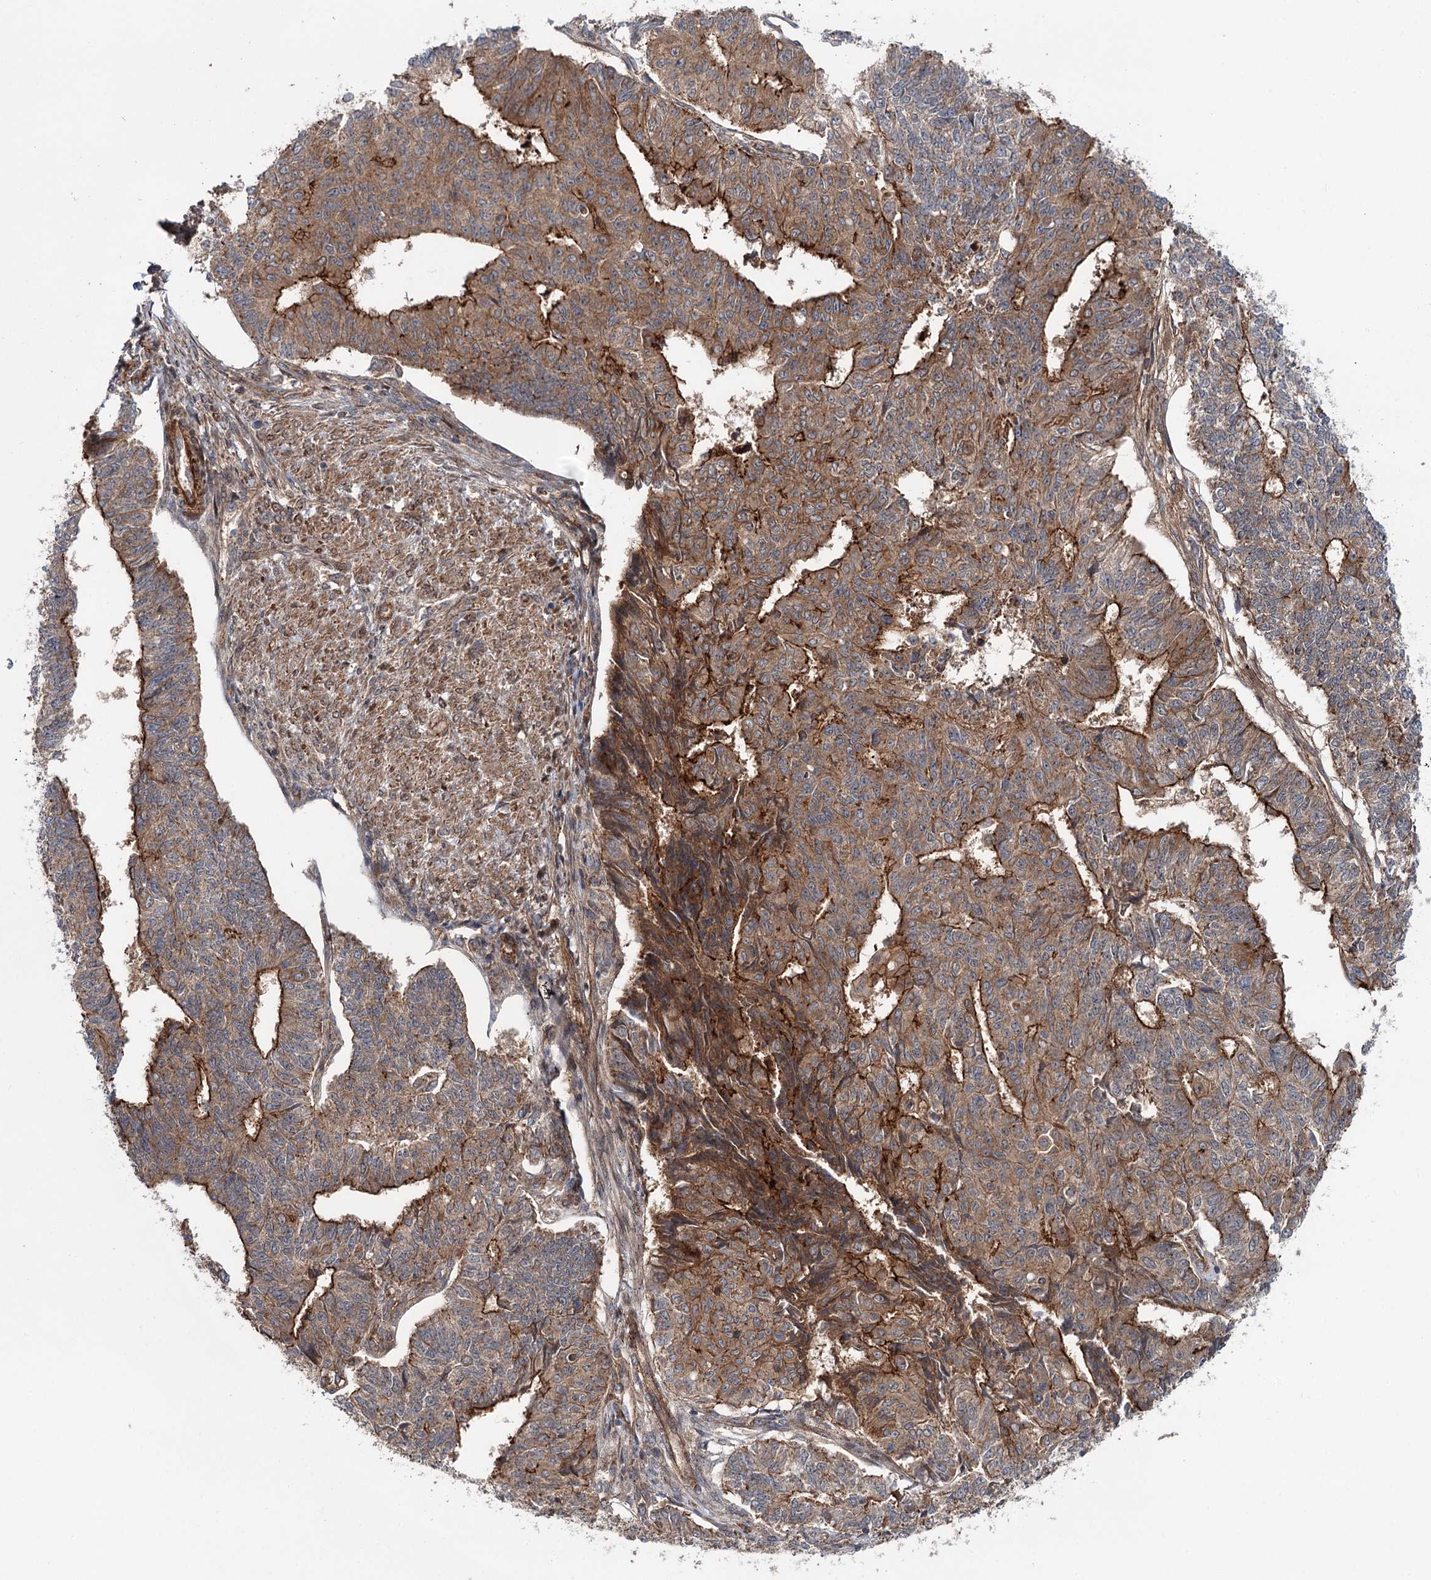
{"staining": {"intensity": "strong", "quantity": ">75%", "location": "cytoplasmic/membranous"}, "tissue": "endometrial cancer", "cell_type": "Tumor cells", "image_type": "cancer", "snomed": [{"axis": "morphology", "description": "Adenocarcinoma, NOS"}, {"axis": "topography", "description": "Endometrium"}], "caption": "There is high levels of strong cytoplasmic/membranous expression in tumor cells of endometrial adenocarcinoma, as demonstrated by immunohistochemical staining (brown color).", "gene": "ADGRG4", "patient": {"sex": "female", "age": 32}}